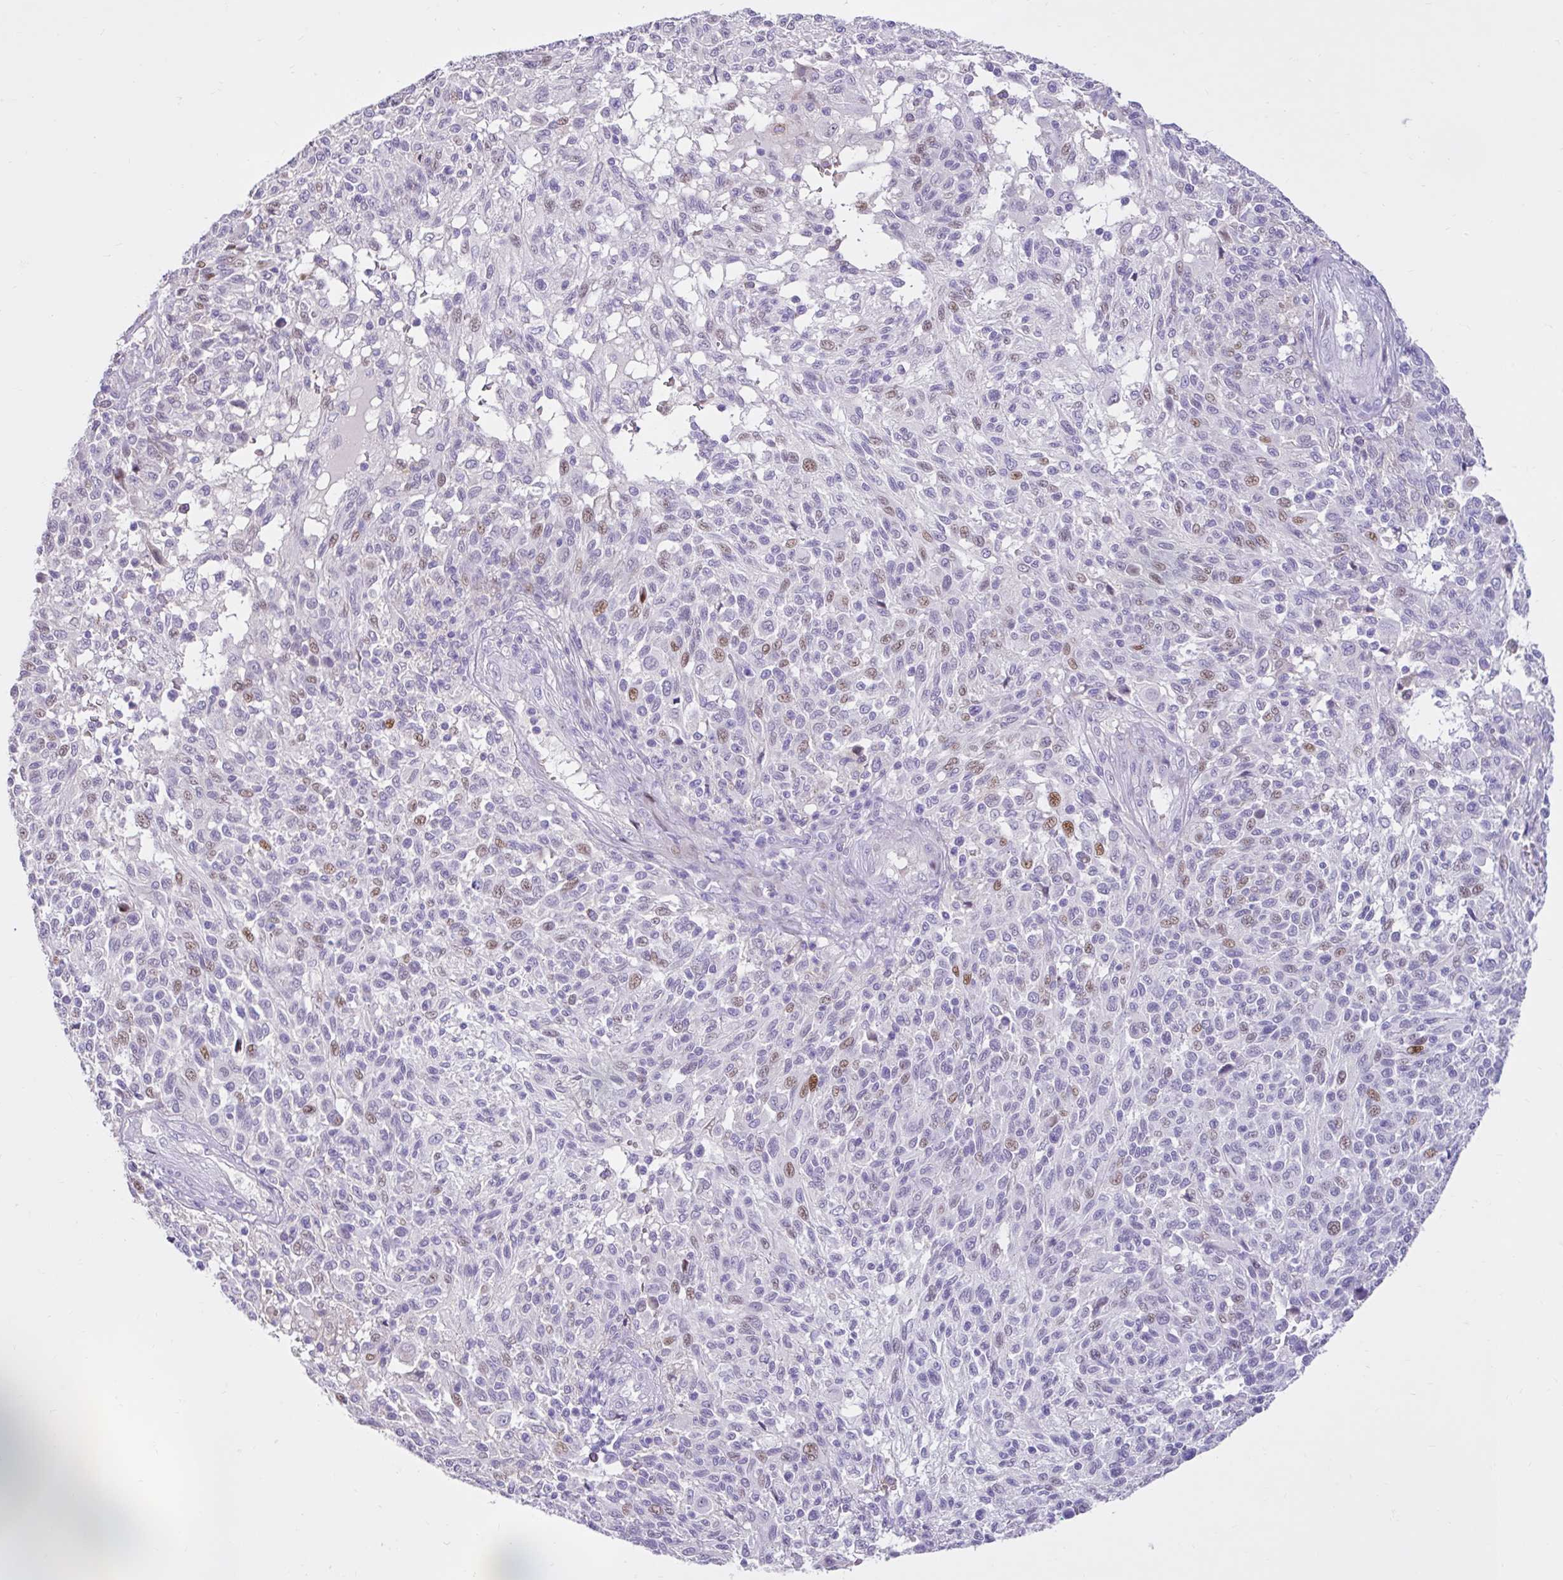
{"staining": {"intensity": "moderate", "quantity": "<25%", "location": "nuclear"}, "tissue": "melanoma", "cell_type": "Tumor cells", "image_type": "cancer", "snomed": [{"axis": "morphology", "description": "Malignant melanoma, NOS"}, {"axis": "topography", "description": "Skin"}], "caption": "Moderate nuclear protein positivity is present in approximately <25% of tumor cells in malignant melanoma.", "gene": "NHLH2", "patient": {"sex": "male", "age": 66}}